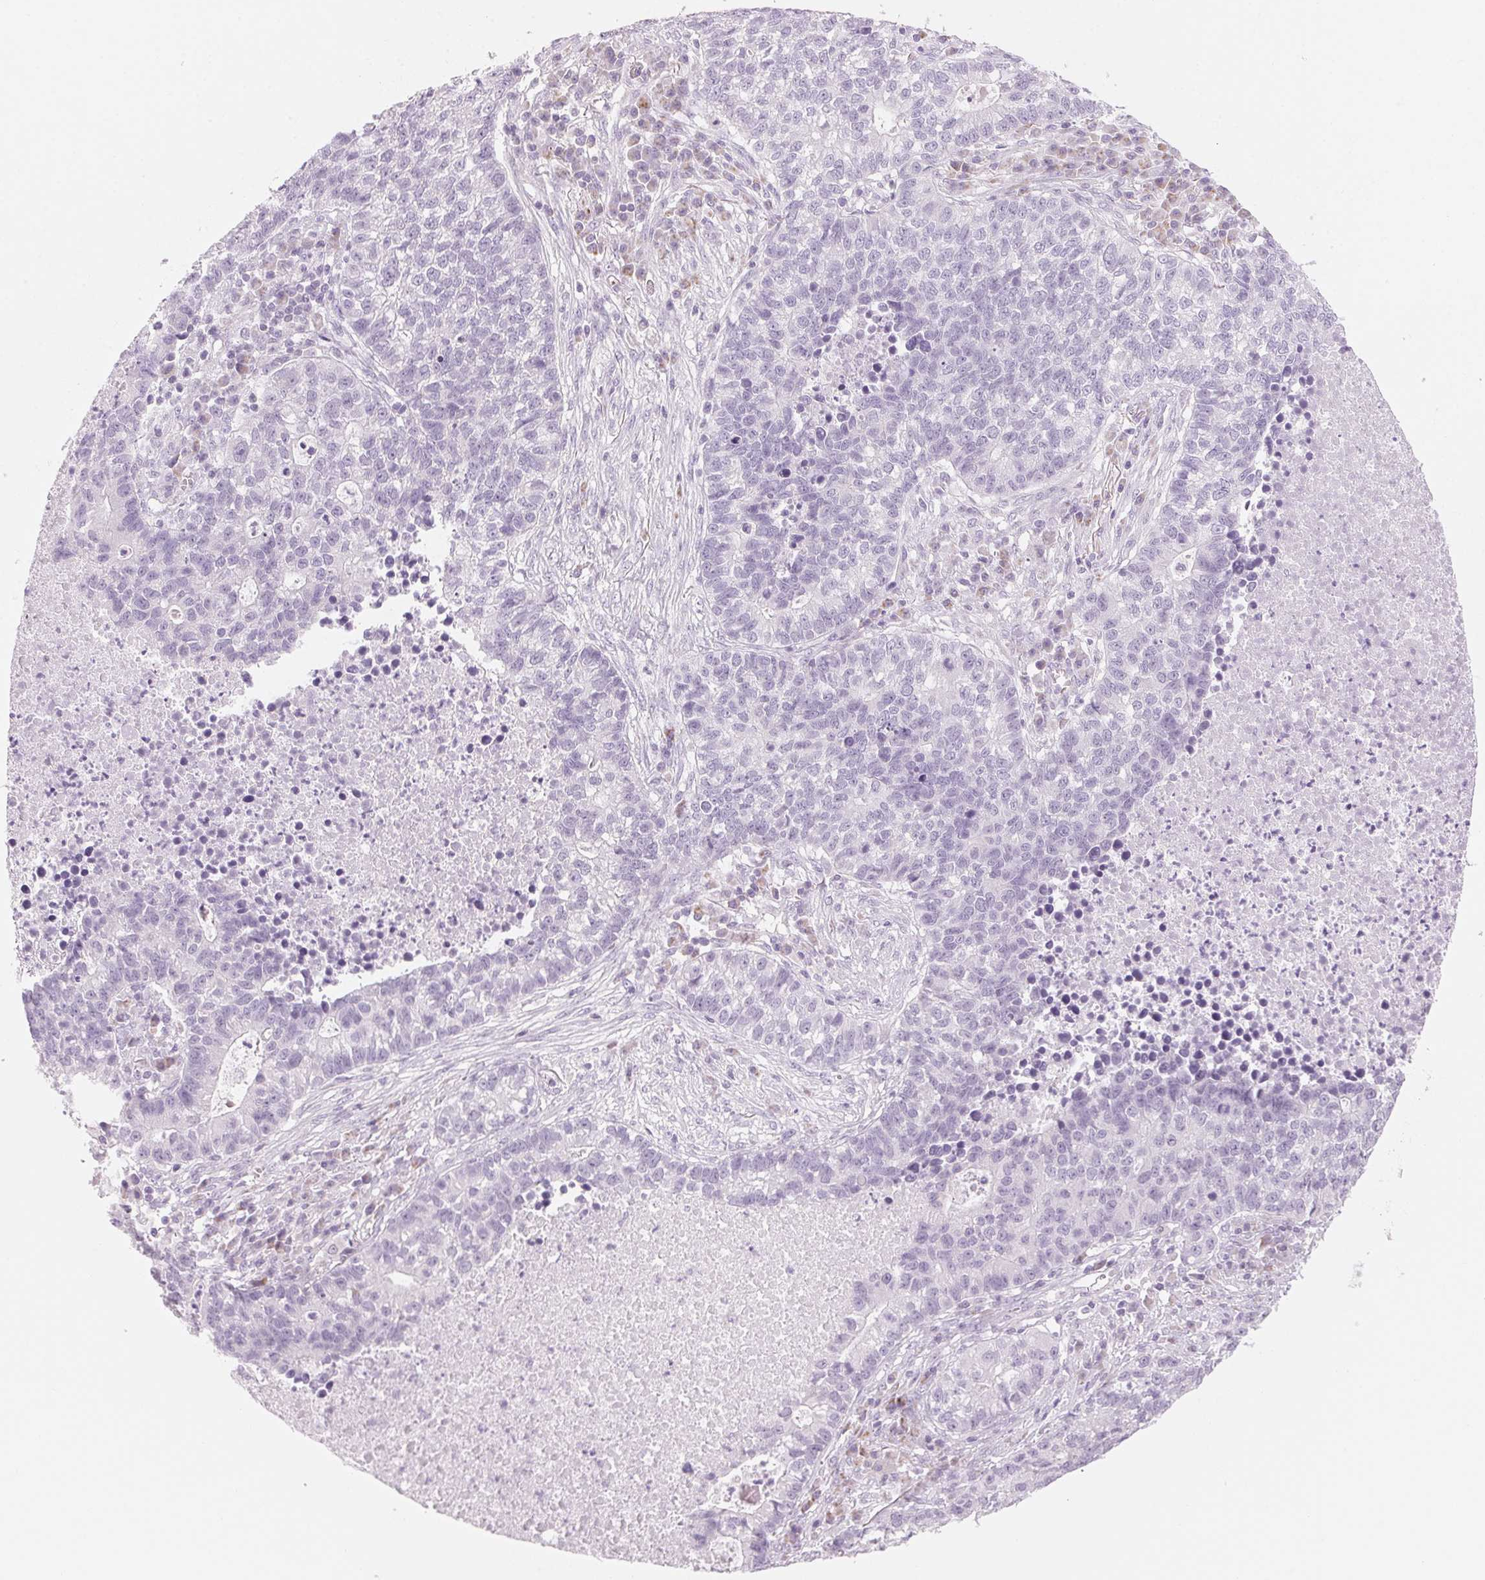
{"staining": {"intensity": "negative", "quantity": "none", "location": "none"}, "tissue": "lung cancer", "cell_type": "Tumor cells", "image_type": "cancer", "snomed": [{"axis": "morphology", "description": "Adenocarcinoma, NOS"}, {"axis": "topography", "description": "Lung"}], "caption": "An immunohistochemistry (IHC) histopathology image of lung adenocarcinoma is shown. There is no staining in tumor cells of lung adenocarcinoma.", "gene": "HOXB13", "patient": {"sex": "male", "age": 57}}